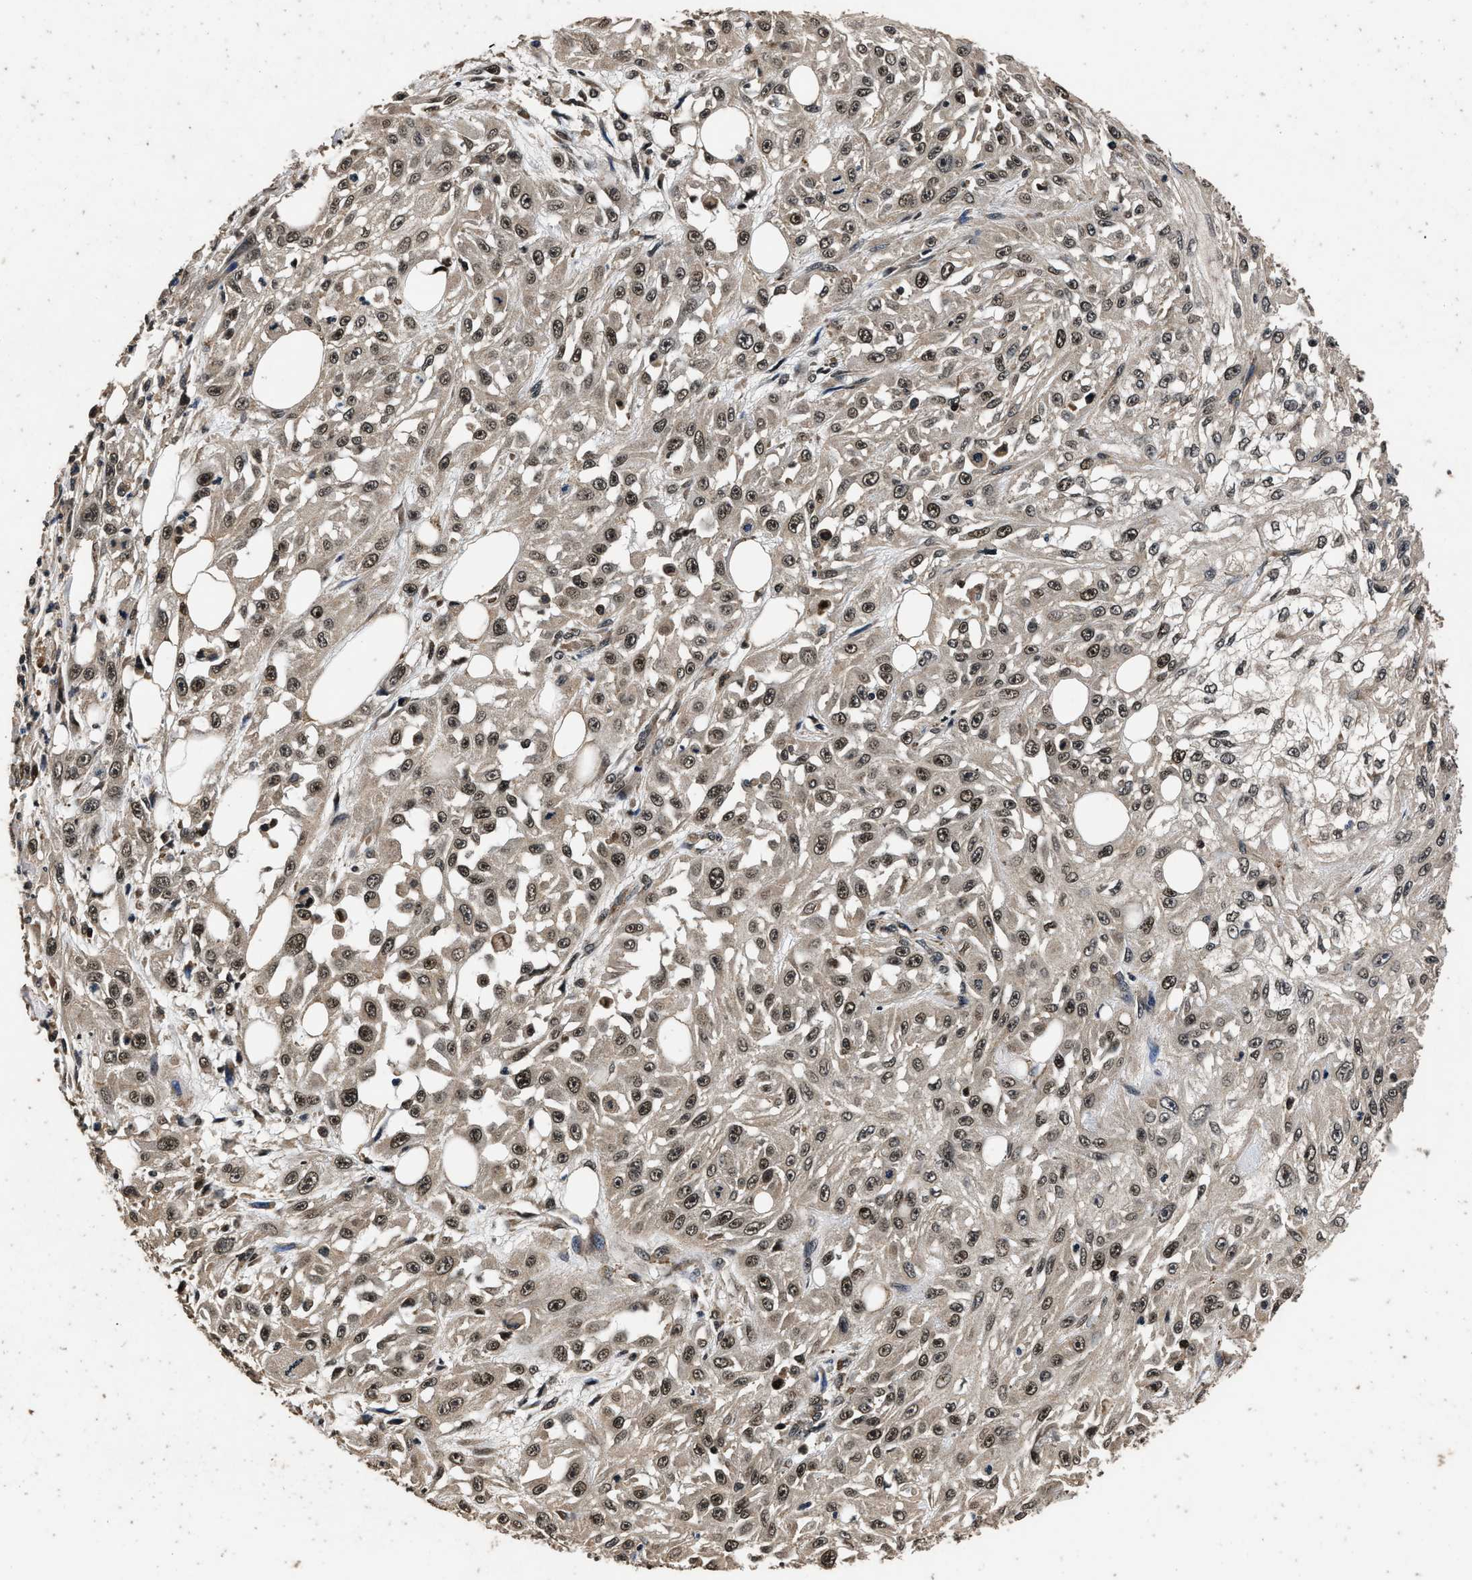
{"staining": {"intensity": "moderate", "quantity": ">75%", "location": "nuclear"}, "tissue": "skin cancer", "cell_type": "Tumor cells", "image_type": "cancer", "snomed": [{"axis": "morphology", "description": "Squamous cell carcinoma, NOS"}, {"axis": "morphology", "description": "Squamous cell carcinoma, metastatic, NOS"}, {"axis": "topography", "description": "Skin"}, {"axis": "topography", "description": "Lymph node"}], "caption": "This micrograph shows immunohistochemistry staining of squamous cell carcinoma (skin), with medium moderate nuclear positivity in about >75% of tumor cells.", "gene": "CSTF1", "patient": {"sex": "male", "age": 75}}